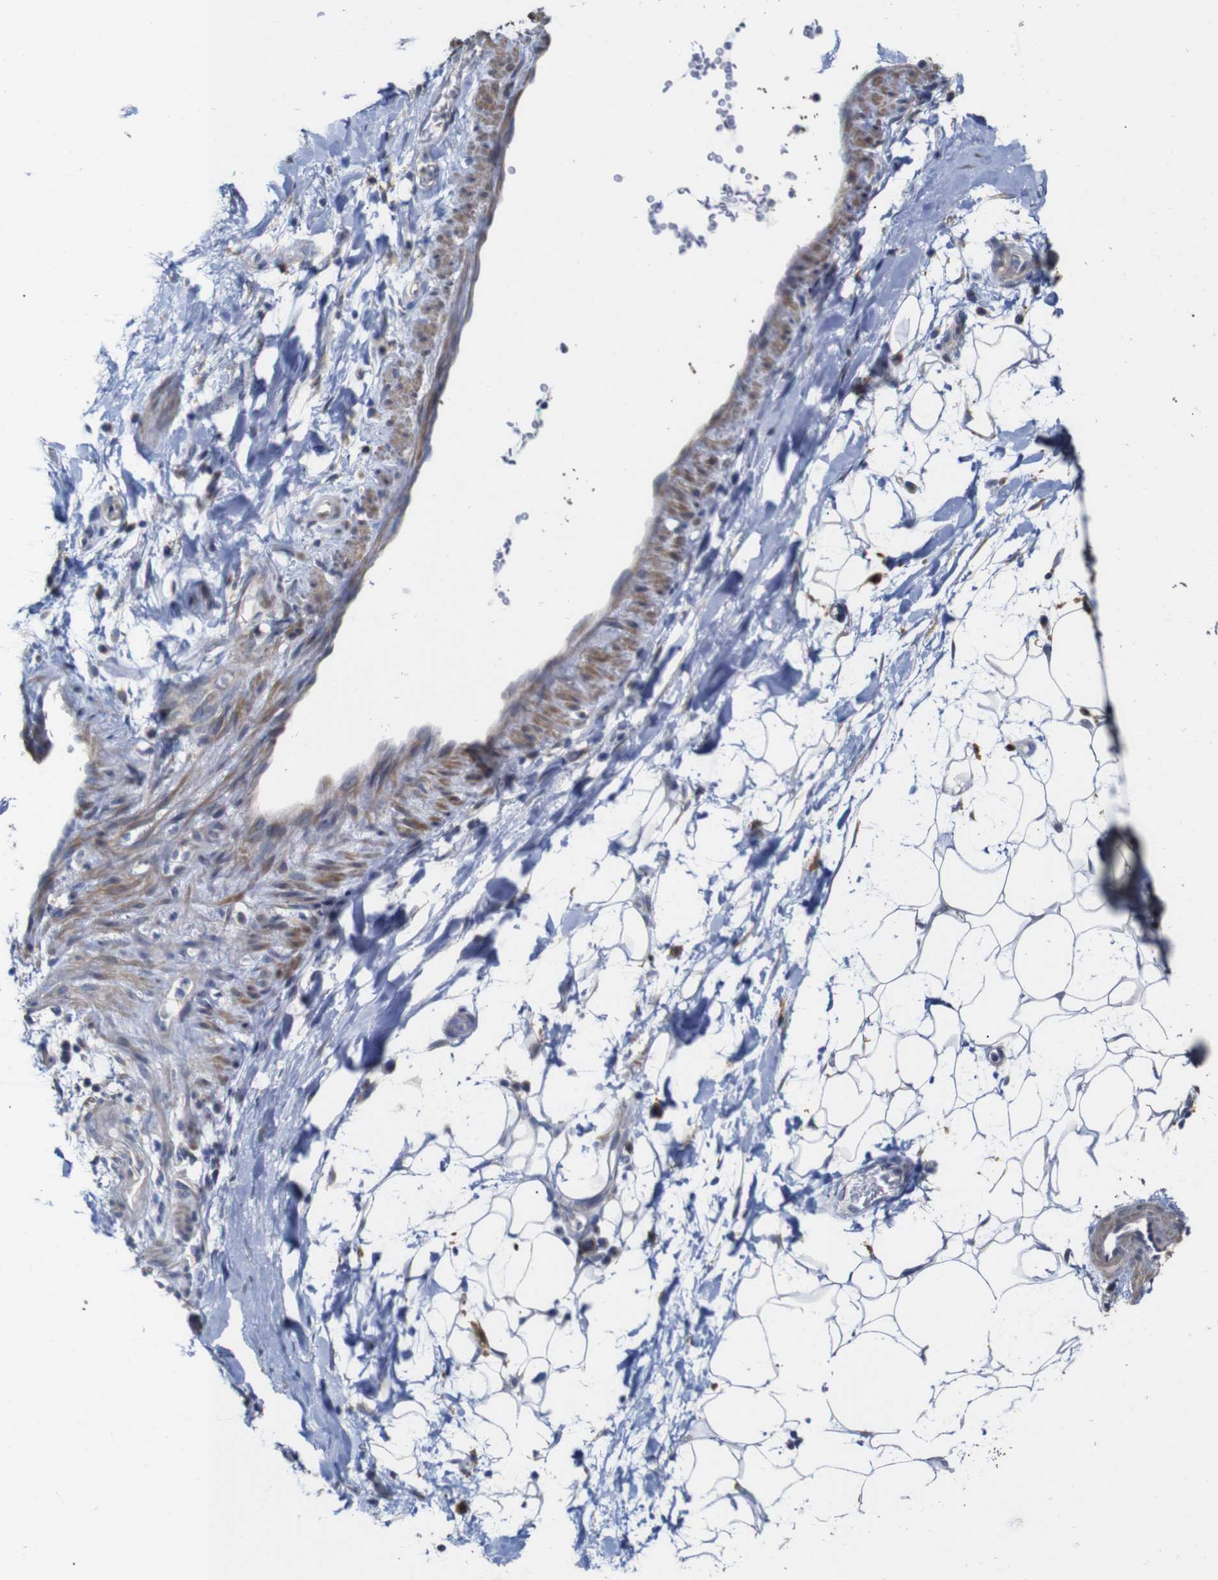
{"staining": {"intensity": "negative", "quantity": "none", "location": "none"}, "tissue": "adipose tissue", "cell_type": "Adipocytes", "image_type": "normal", "snomed": [{"axis": "morphology", "description": "Normal tissue, NOS"}, {"axis": "topography", "description": "Soft tissue"}], "caption": "Adipose tissue stained for a protein using IHC reveals no positivity adipocytes.", "gene": "TCEAL9", "patient": {"sex": "male", "age": 72}}